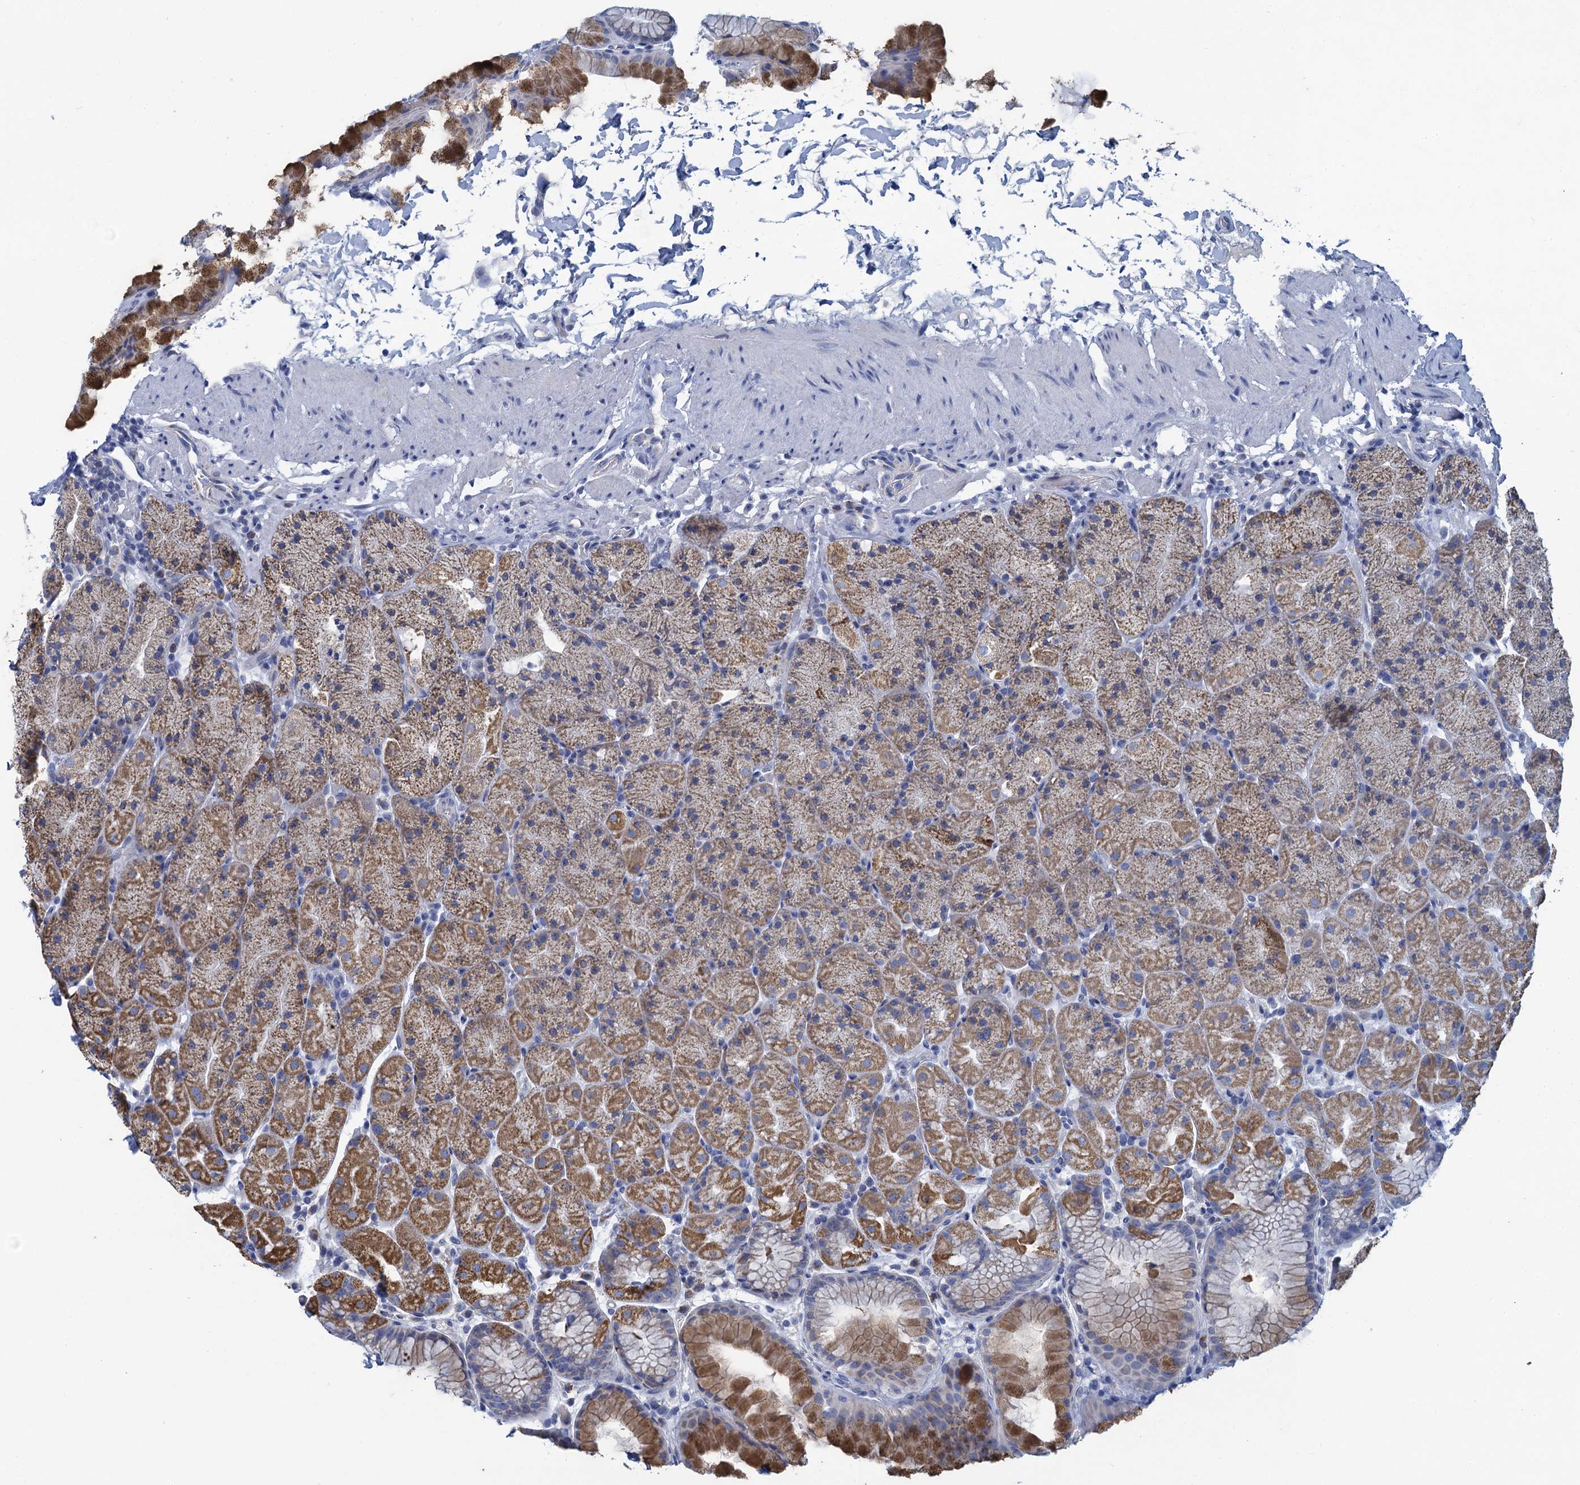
{"staining": {"intensity": "moderate", "quantity": "25%-75%", "location": "cytoplasmic/membranous"}, "tissue": "stomach", "cell_type": "Glandular cells", "image_type": "normal", "snomed": [{"axis": "morphology", "description": "Normal tissue, NOS"}, {"axis": "topography", "description": "Stomach, upper"}, {"axis": "topography", "description": "Stomach, lower"}], "caption": "High-magnification brightfield microscopy of normal stomach stained with DAB (brown) and counterstained with hematoxylin (blue). glandular cells exhibit moderate cytoplasmic/membranous staining is appreciated in about25%-75% of cells.", "gene": "SCEL", "patient": {"sex": "male", "age": 67}}